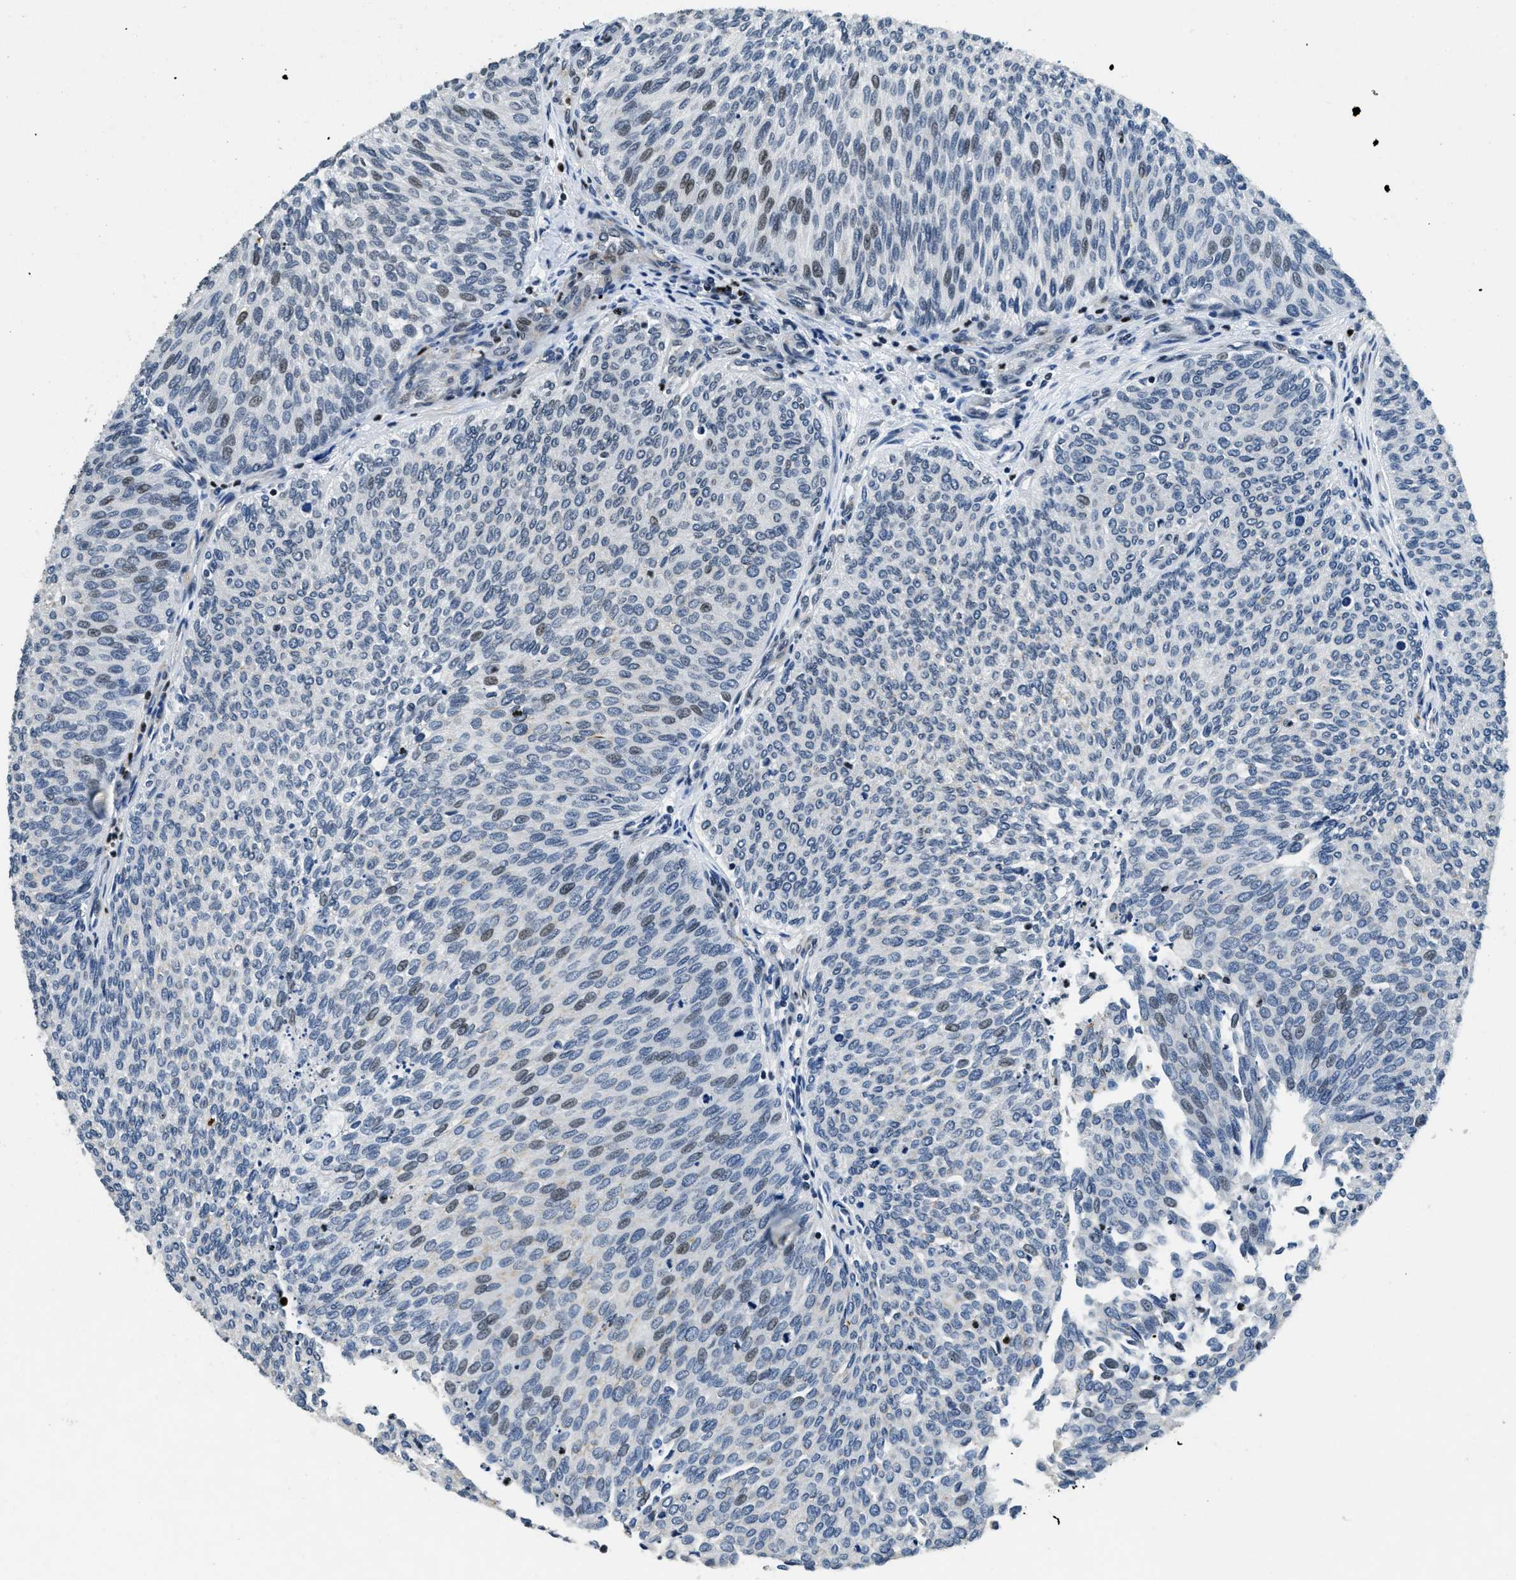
{"staining": {"intensity": "weak", "quantity": "<25%", "location": "nuclear"}, "tissue": "urothelial cancer", "cell_type": "Tumor cells", "image_type": "cancer", "snomed": [{"axis": "morphology", "description": "Urothelial carcinoma, Low grade"}, {"axis": "topography", "description": "Urinary bladder"}], "caption": "Image shows no protein positivity in tumor cells of urothelial cancer tissue.", "gene": "ZC3HC1", "patient": {"sex": "female", "age": 79}}